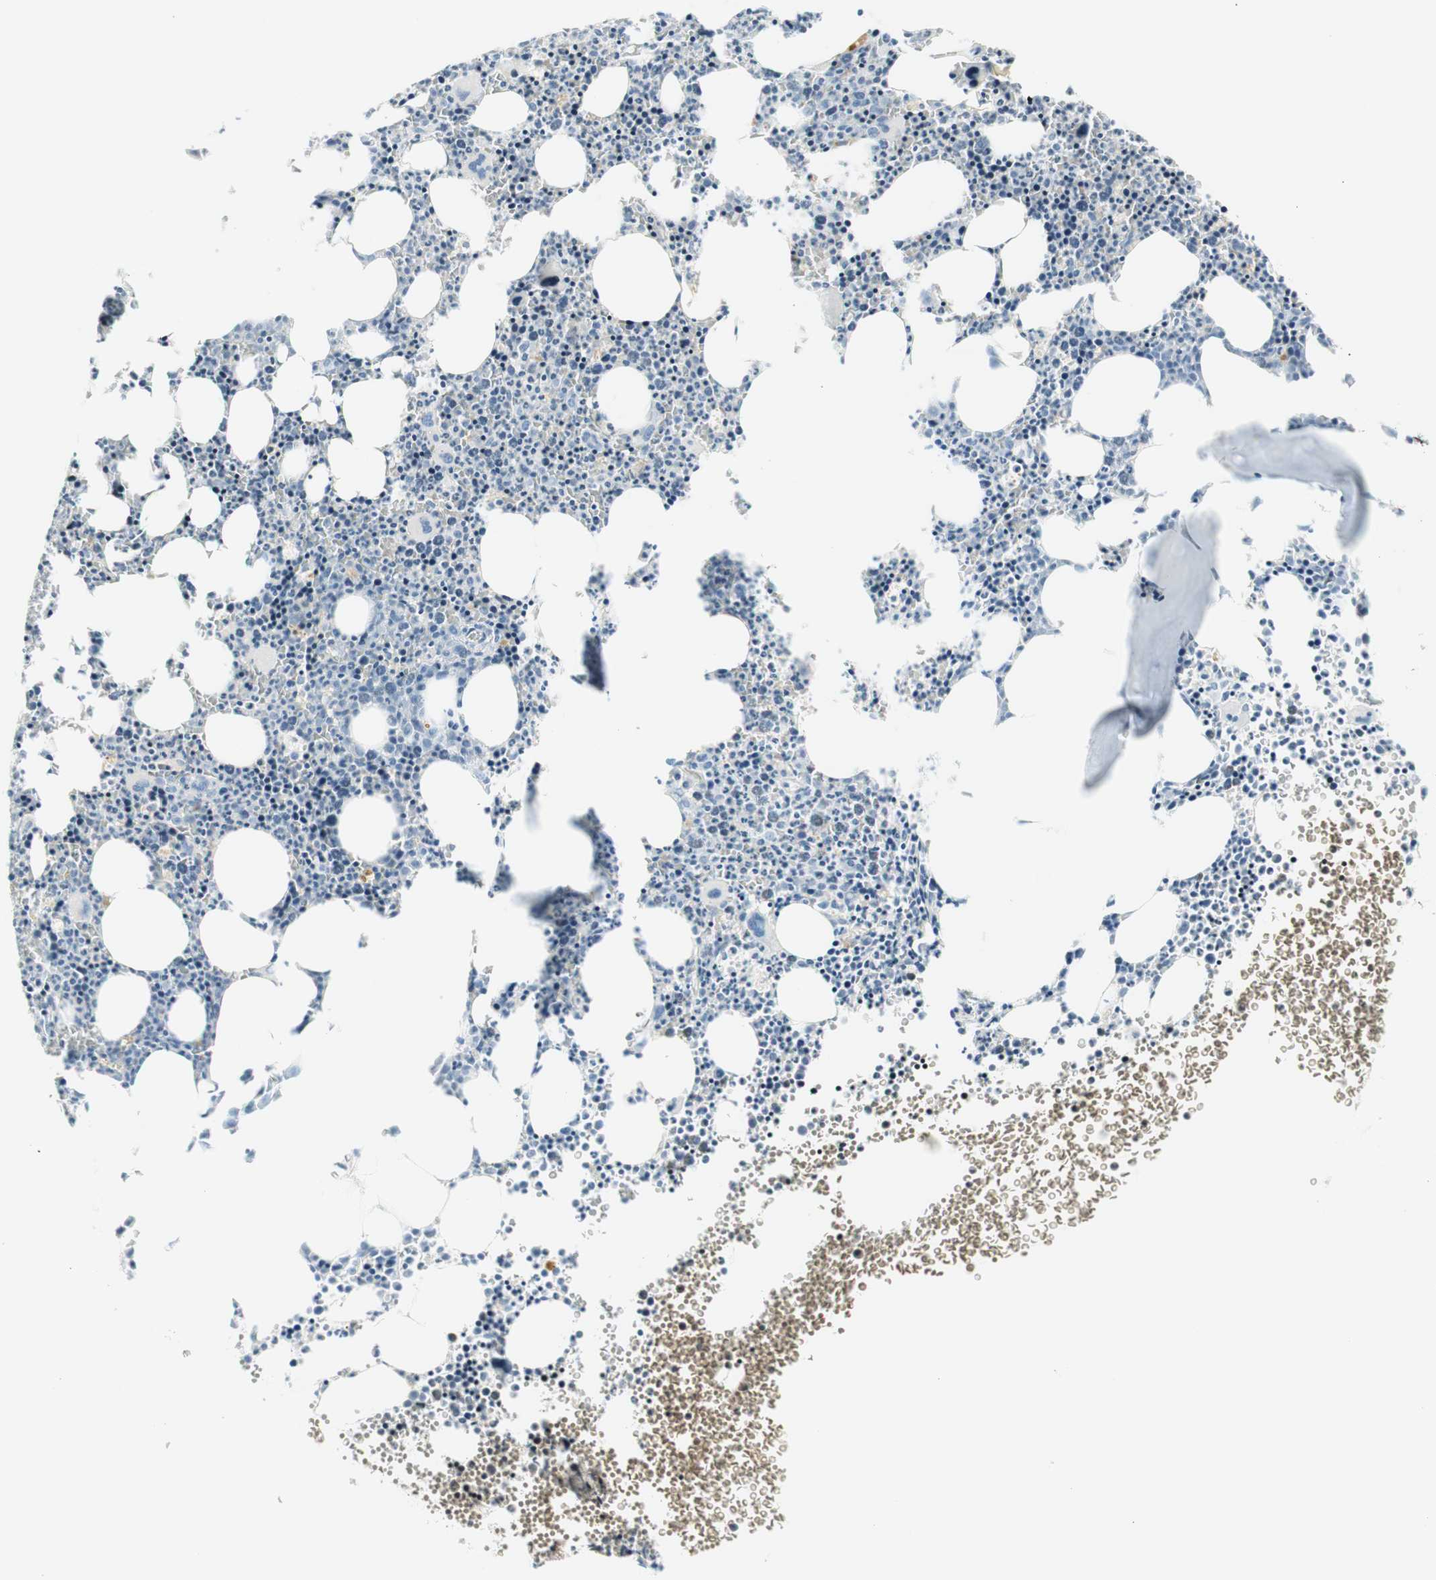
{"staining": {"intensity": "negative", "quantity": "none", "location": "none"}, "tissue": "bone marrow", "cell_type": "Hematopoietic cells", "image_type": "normal", "snomed": [{"axis": "morphology", "description": "Normal tissue, NOS"}, {"axis": "morphology", "description": "Inflammation, NOS"}, {"axis": "topography", "description": "Bone marrow"}], "caption": "Bone marrow stained for a protein using immunohistochemistry (IHC) demonstrates no expression hematopoietic cells.", "gene": "MDK", "patient": {"sex": "female", "age": 61}}